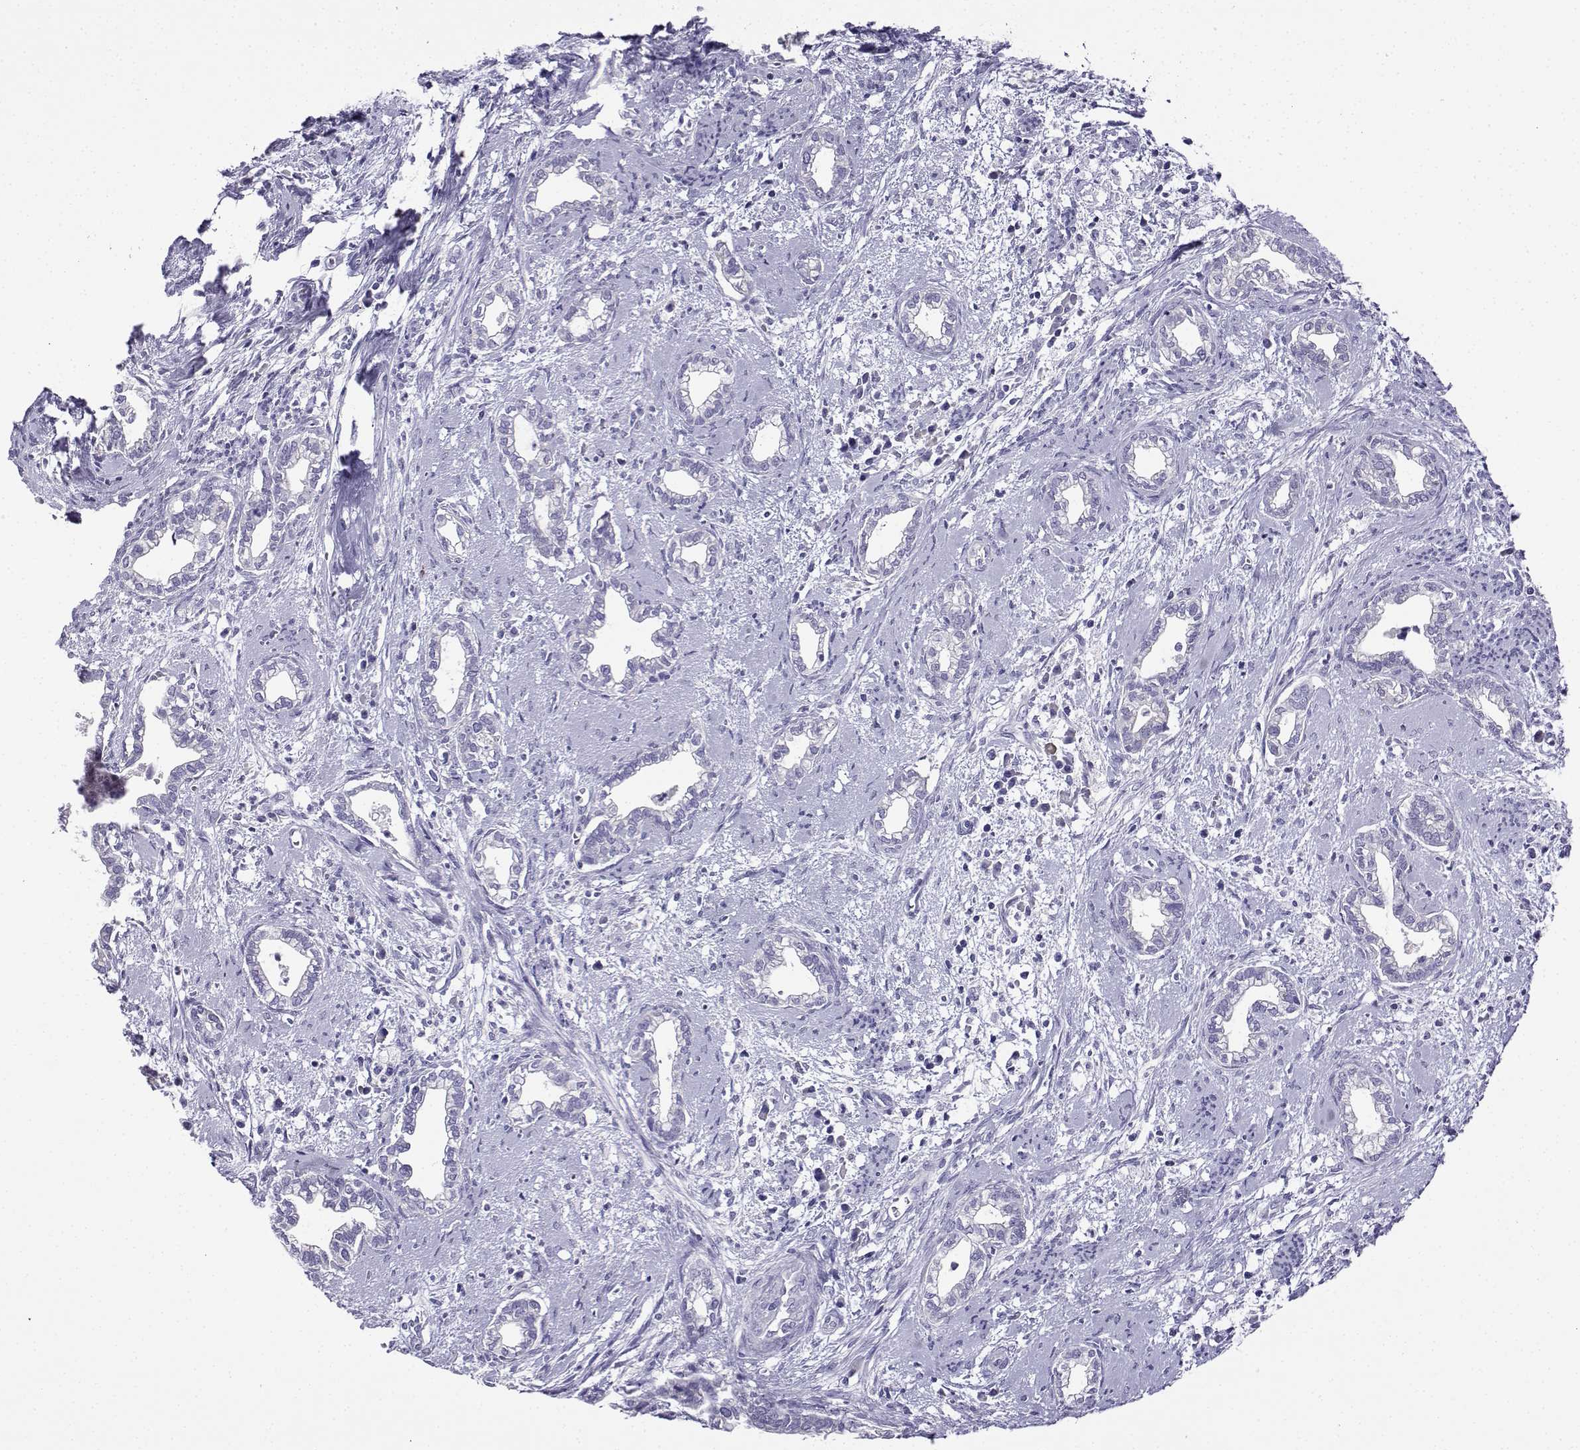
{"staining": {"intensity": "negative", "quantity": "none", "location": "none"}, "tissue": "cervical cancer", "cell_type": "Tumor cells", "image_type": "cancer", "snomed": [{"axis": "morphology", "description": "Adenocarcinoma, NOS"}, {"axis": "topography", "description": "Cervix"}], "caption": "Protein analysis of adenocarcinoma (cervical) reveals no significant positivity in tumor cells.", "gene": "LINGO1", "patient": {"sex": "female", "age": 62}}